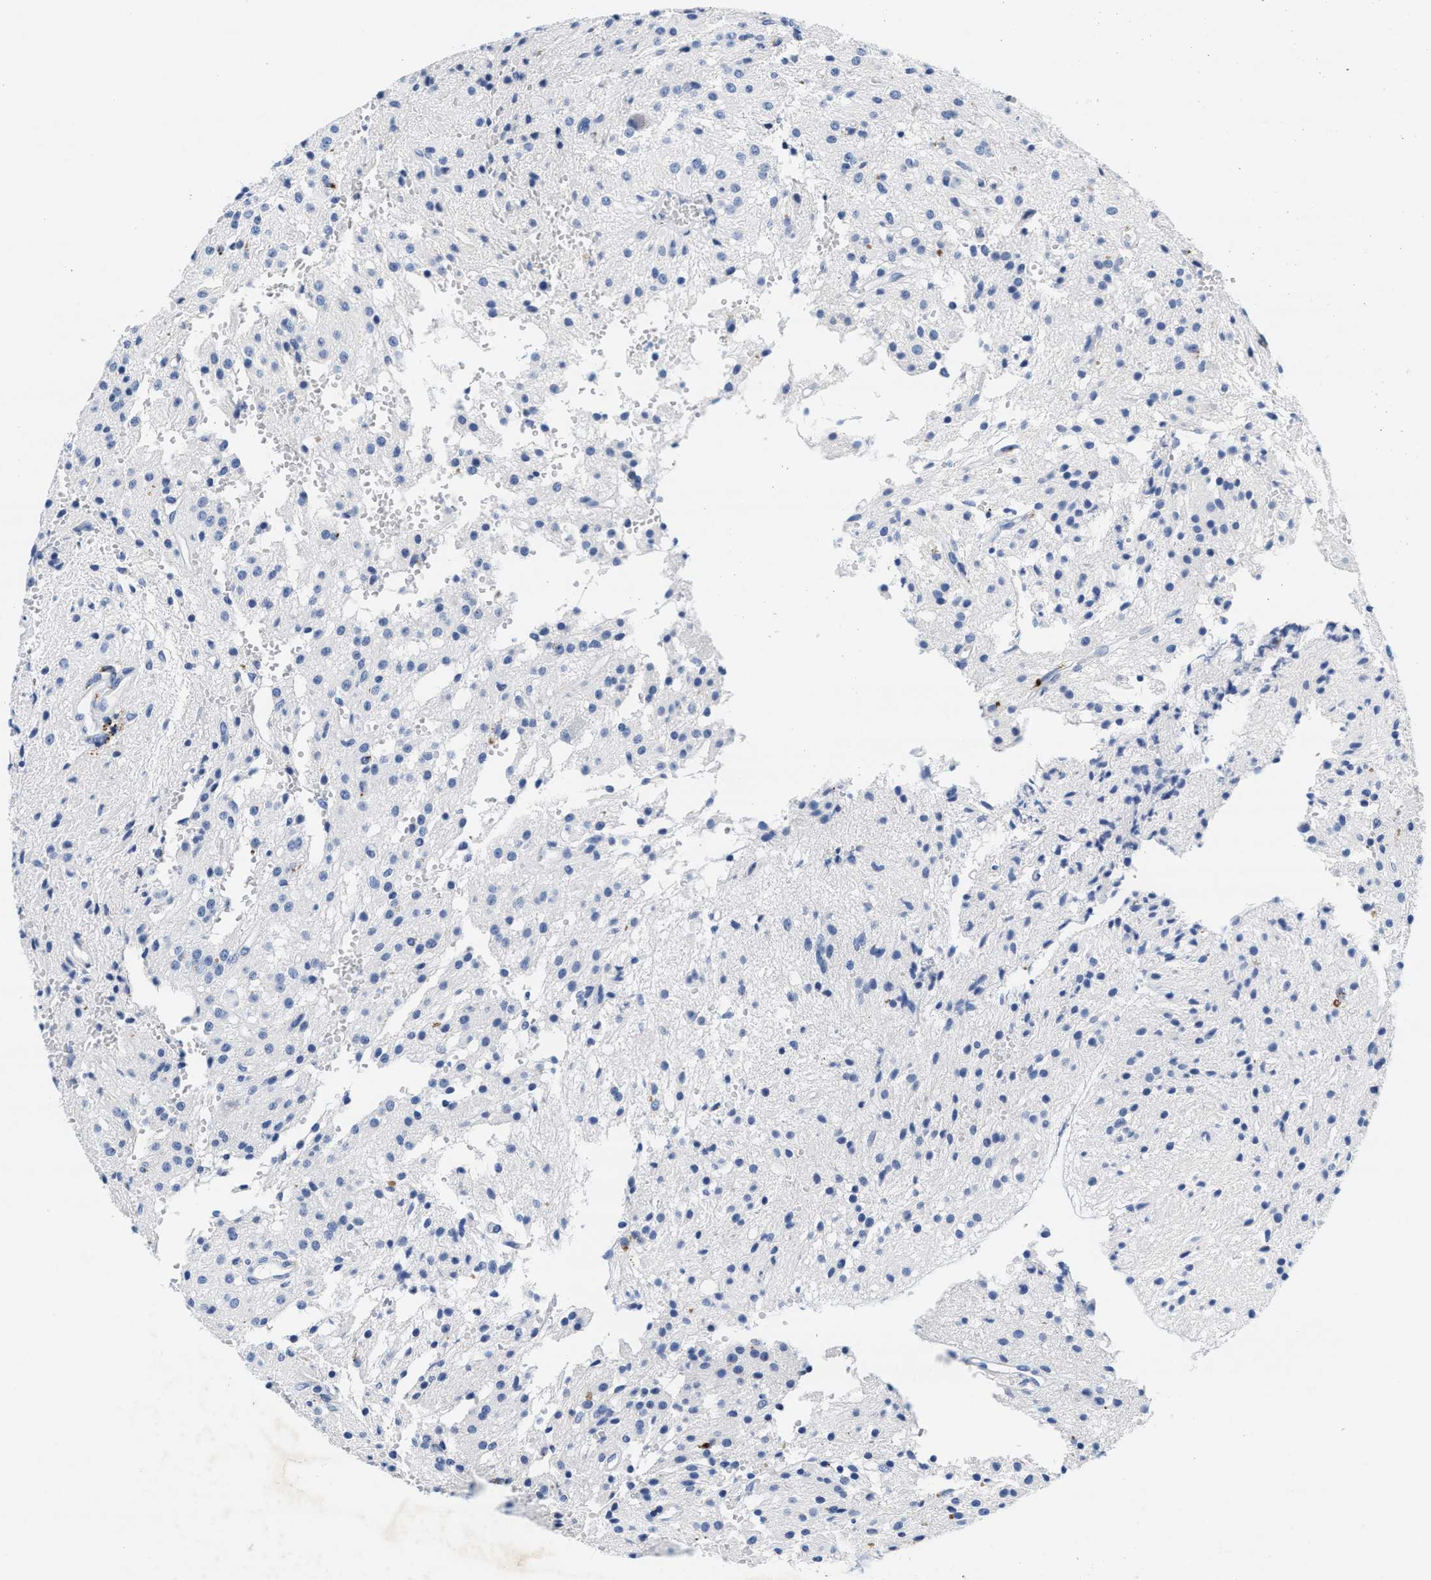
{"staining": {"intensity": "negative", "quantity": "none", "location": "none"}, "tissue": "glioma", "cell_type": "Tumor cells", "image_type": "cancer", "snomed": [{"axis": "morphology", "description": "Glioma, malignant, High grade"}, {"axis": "topography", "description": "Brain"}], "caption": "A histopathology image of human malignant high-grade glioma is negative for staining in tumor cells. (DAB (3,3'-diaminobenzidine) immunohistochemistry (IHC) with hematoxylin counter stain).", "gene": "TTC3", "patient": {"sex": "female", "age": 59}}